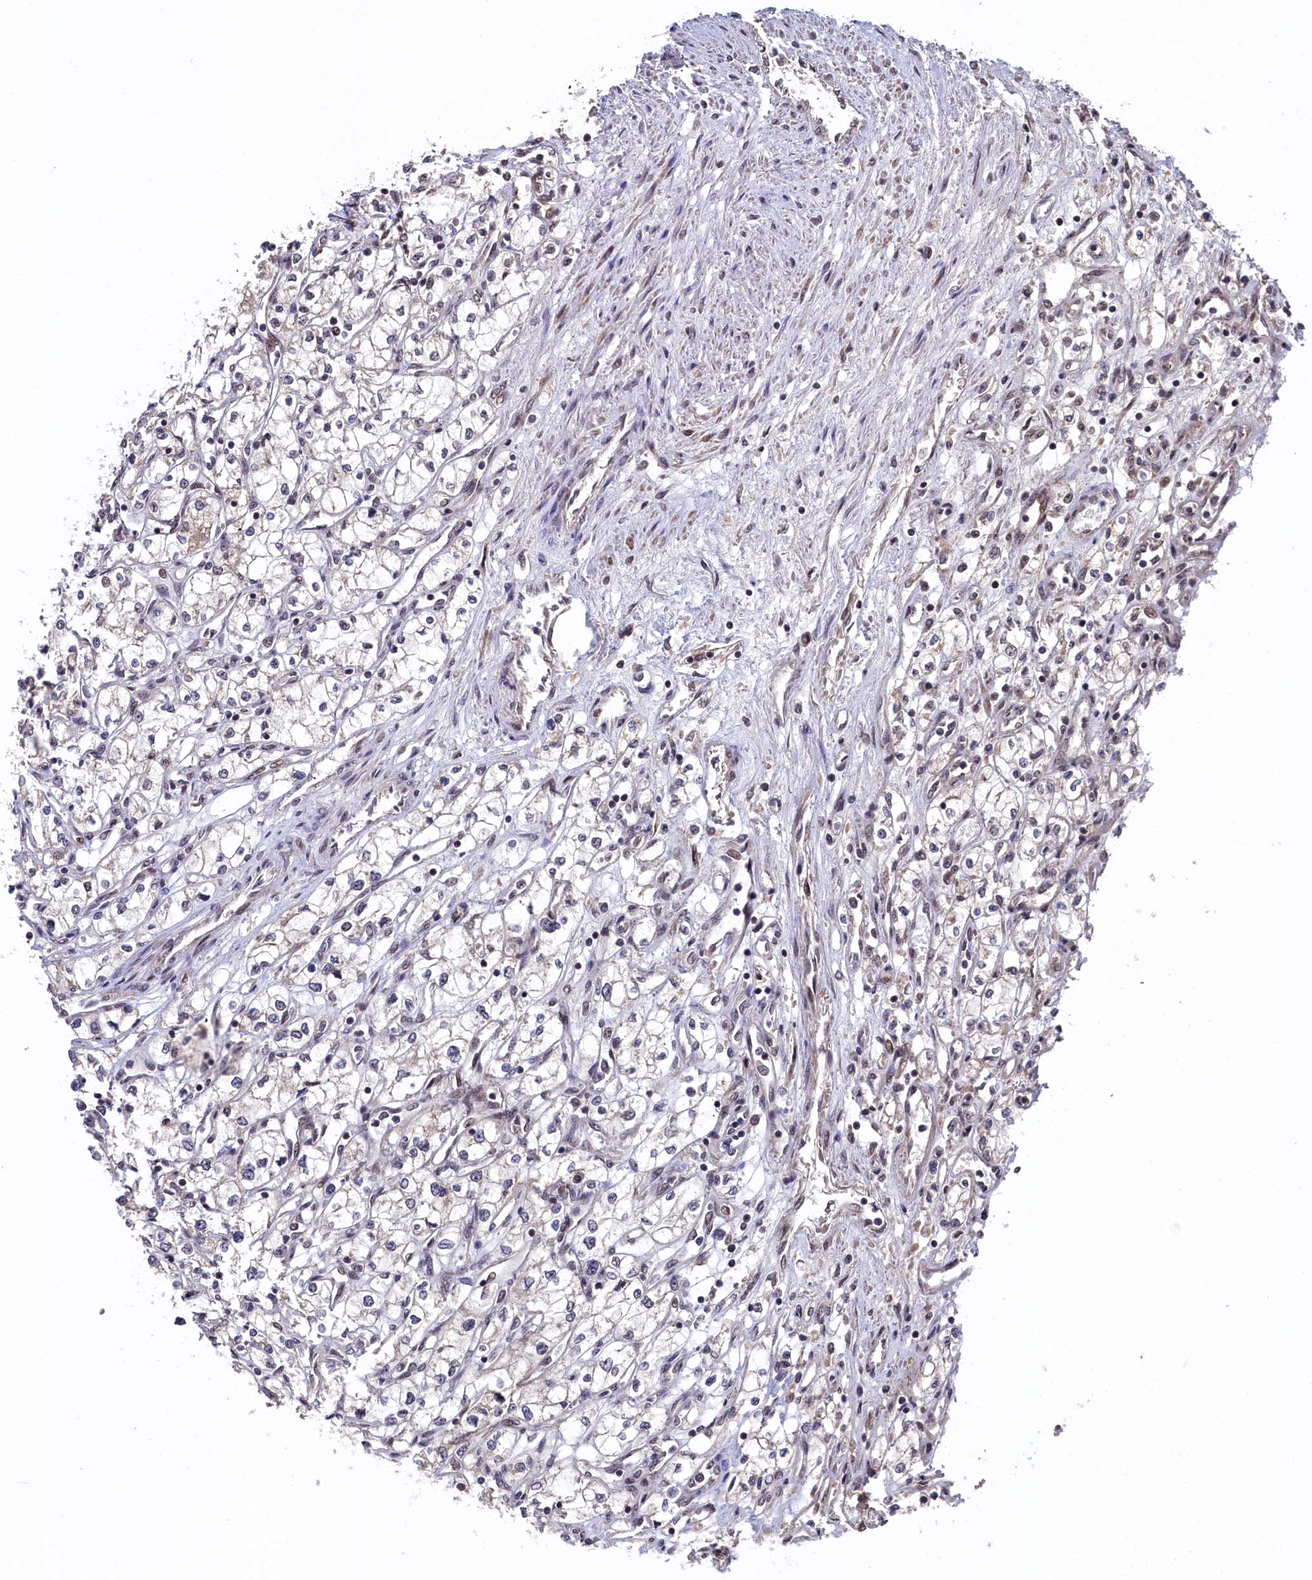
{"staining": {"intensity": "negative", "quantity": "none", "location": "none"}, "tissue": "renal cancer", "cell_type": "Tumor cells", "image_type": "cancer", "snomed": [{"axis": "morphology", "description": "Adenocarcinoma, NOS"}, {"axis": "topography", "description": "Kidney"}], "caption": "This is a image of immunohistochemistry staining of renal adenocarcinoma, which shows no staining in tumor cells. (Immunohistochemistry (ihc), brightfield microscopy, high magnification).", "gene": "CLPX", "patient": {"sex": "male", "age": 59}}